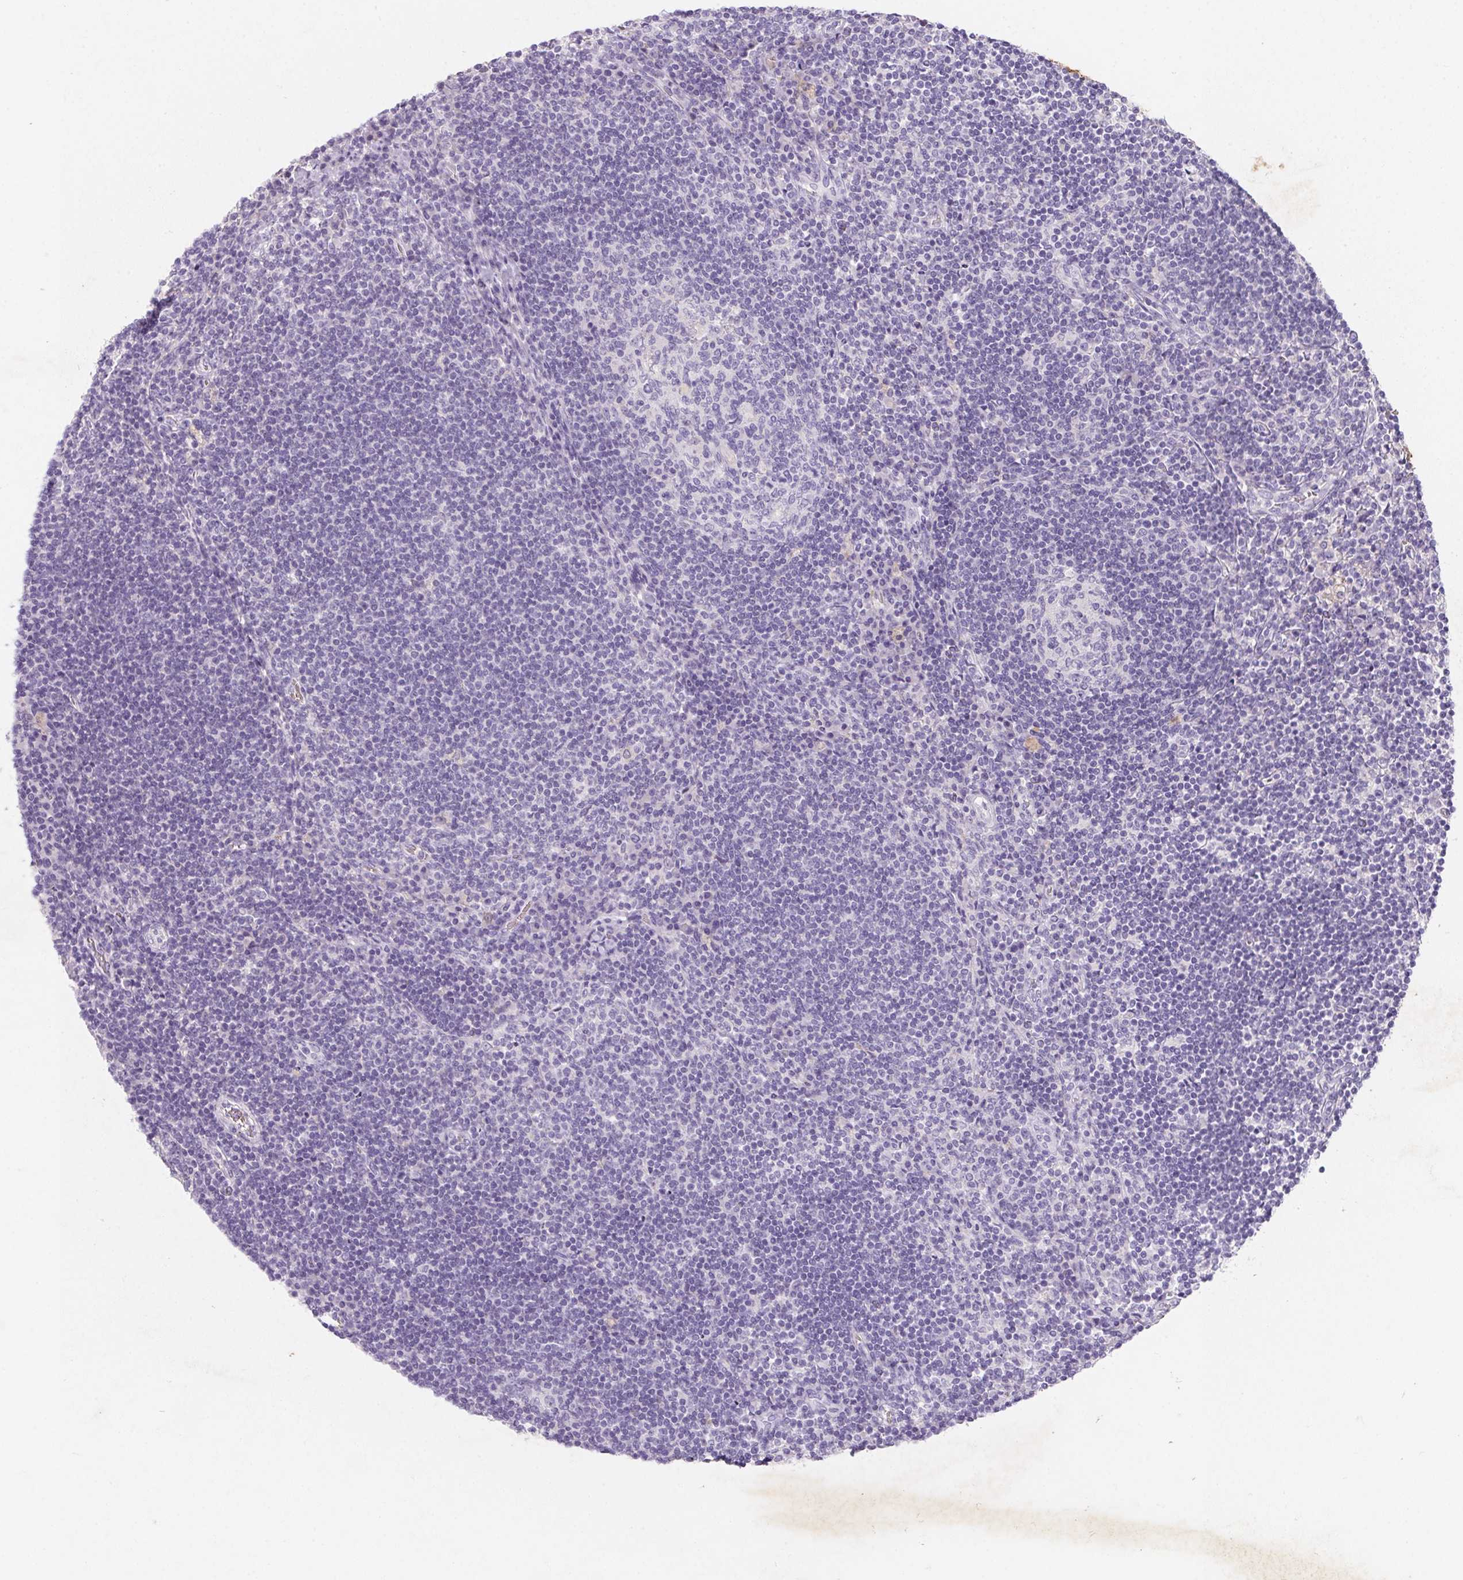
{"staining": {"intensity": "negative", "quantity": "none", "location": "none"}, "tissue": "lymph node", "cell_type": "Germinal center cells", "image_type": "normal", "snomed": [{"axis": "morphology", "description": "Normal tissue, NOS"}, {"axis": "topography", "description": "Lymph node"}], "caption": "This is a histopathology image of IHC staining of unremarkable lymph node, which shows no expression in germinal center cells.", "gene": "DCD", "patient": {"sex": "male", "age": 67}}